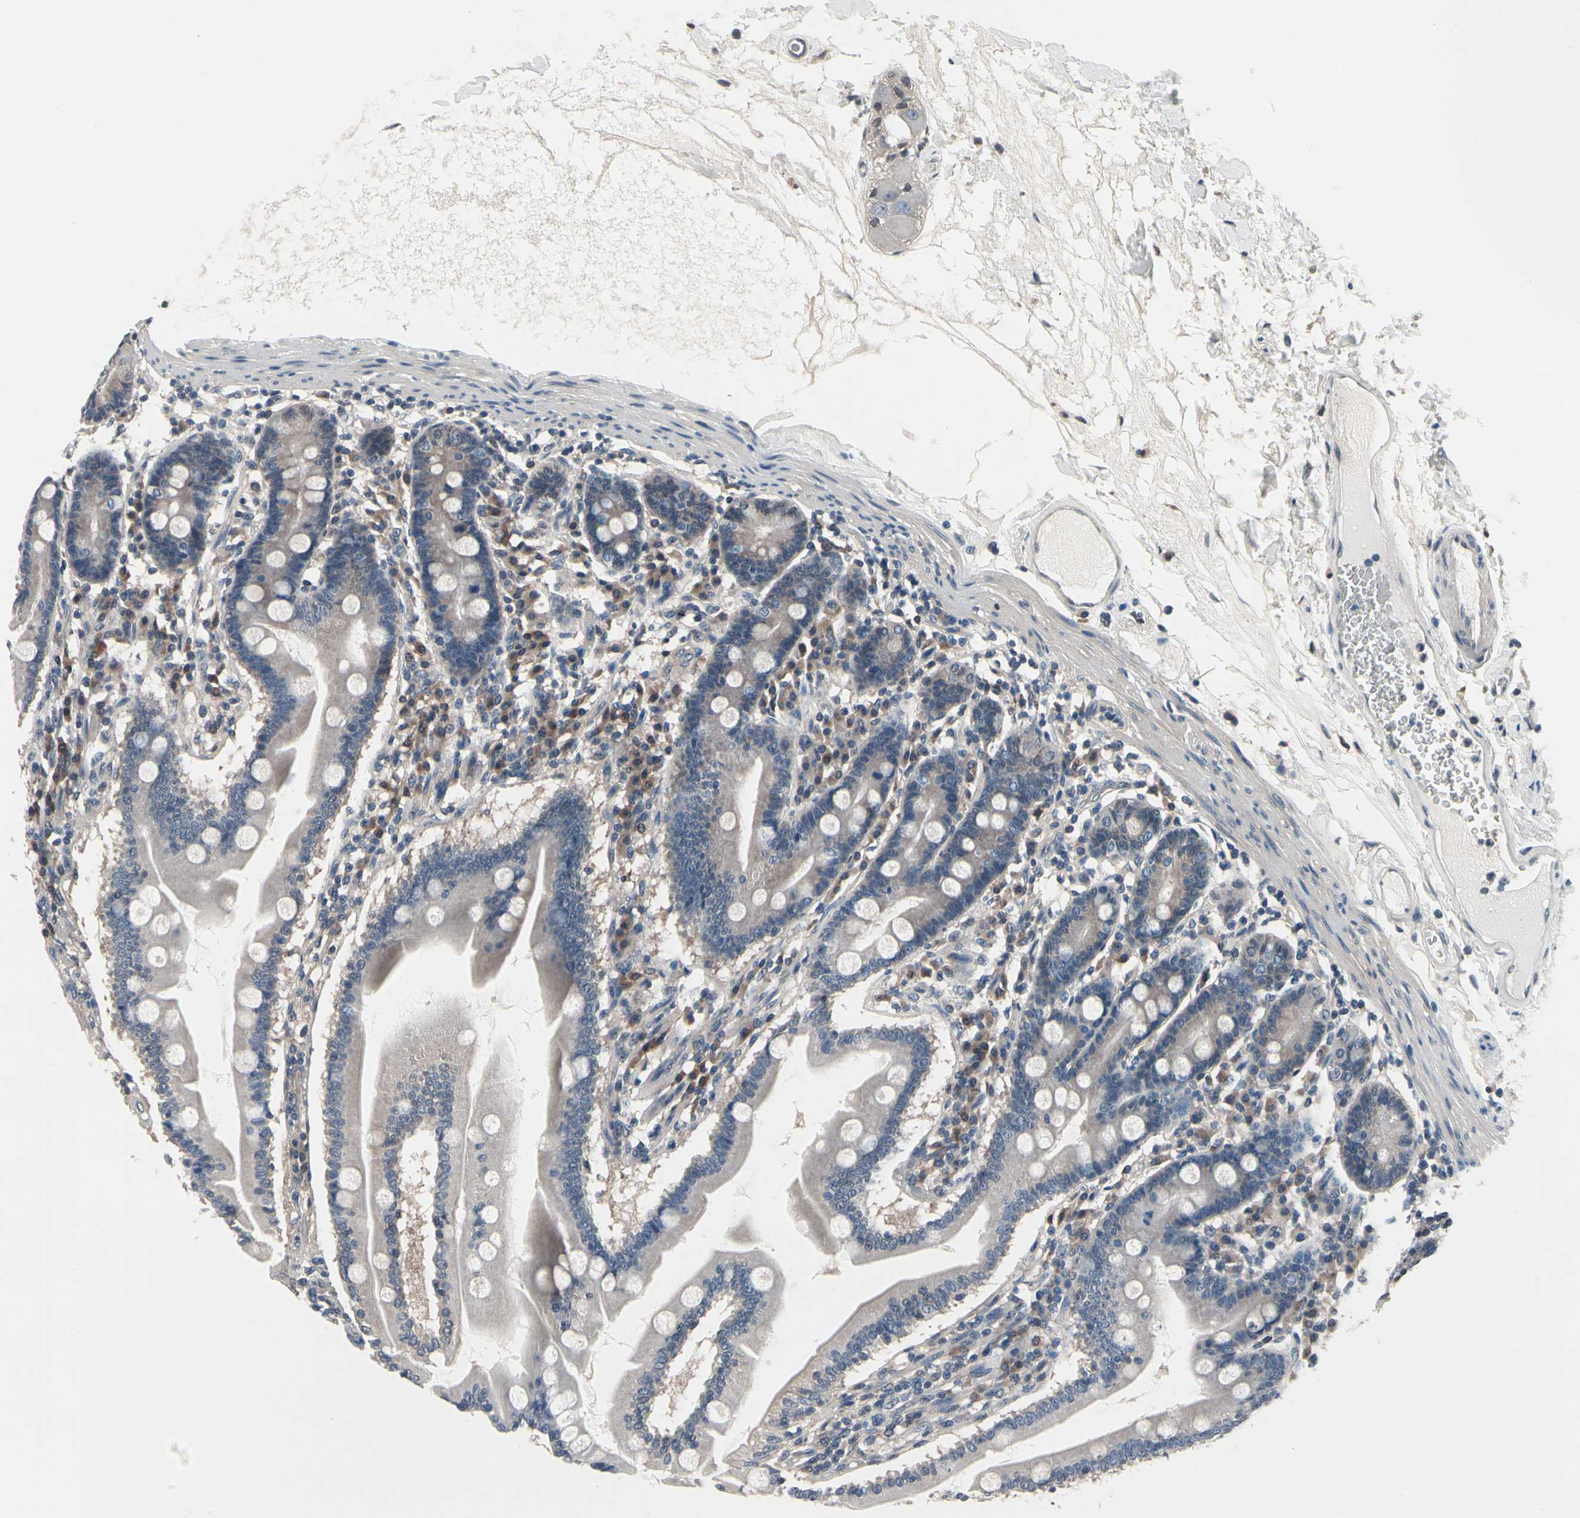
{"staining": {"intensity": "weak", "quantity": ">75%", "location": "cytoplasmic/membranous"}, "tissue": "duodenum", "cell_type": "Glandular cells", "image_type": "normal", "snomed": [{"axis": "morphology", "description": "Normal tissue, NOS"}, {"axis": "topography", "description": "Duodenum"}], "caption": "Immunohistochemistry staining of benign duodenum, which exhibits low levels of weak cytoplasmic/membranous expression in approximately >75% of glandular cells indicating weak cytoplasmic/membranous protein positivity. The staining was performed using DAB (3,3'-diaminobenzidine) (brown) for protein detection and nuclei were counterstained in hematoxylin (blue).", "gene": "PRDX6", "patient": {"sex": "female", "age": 64}}